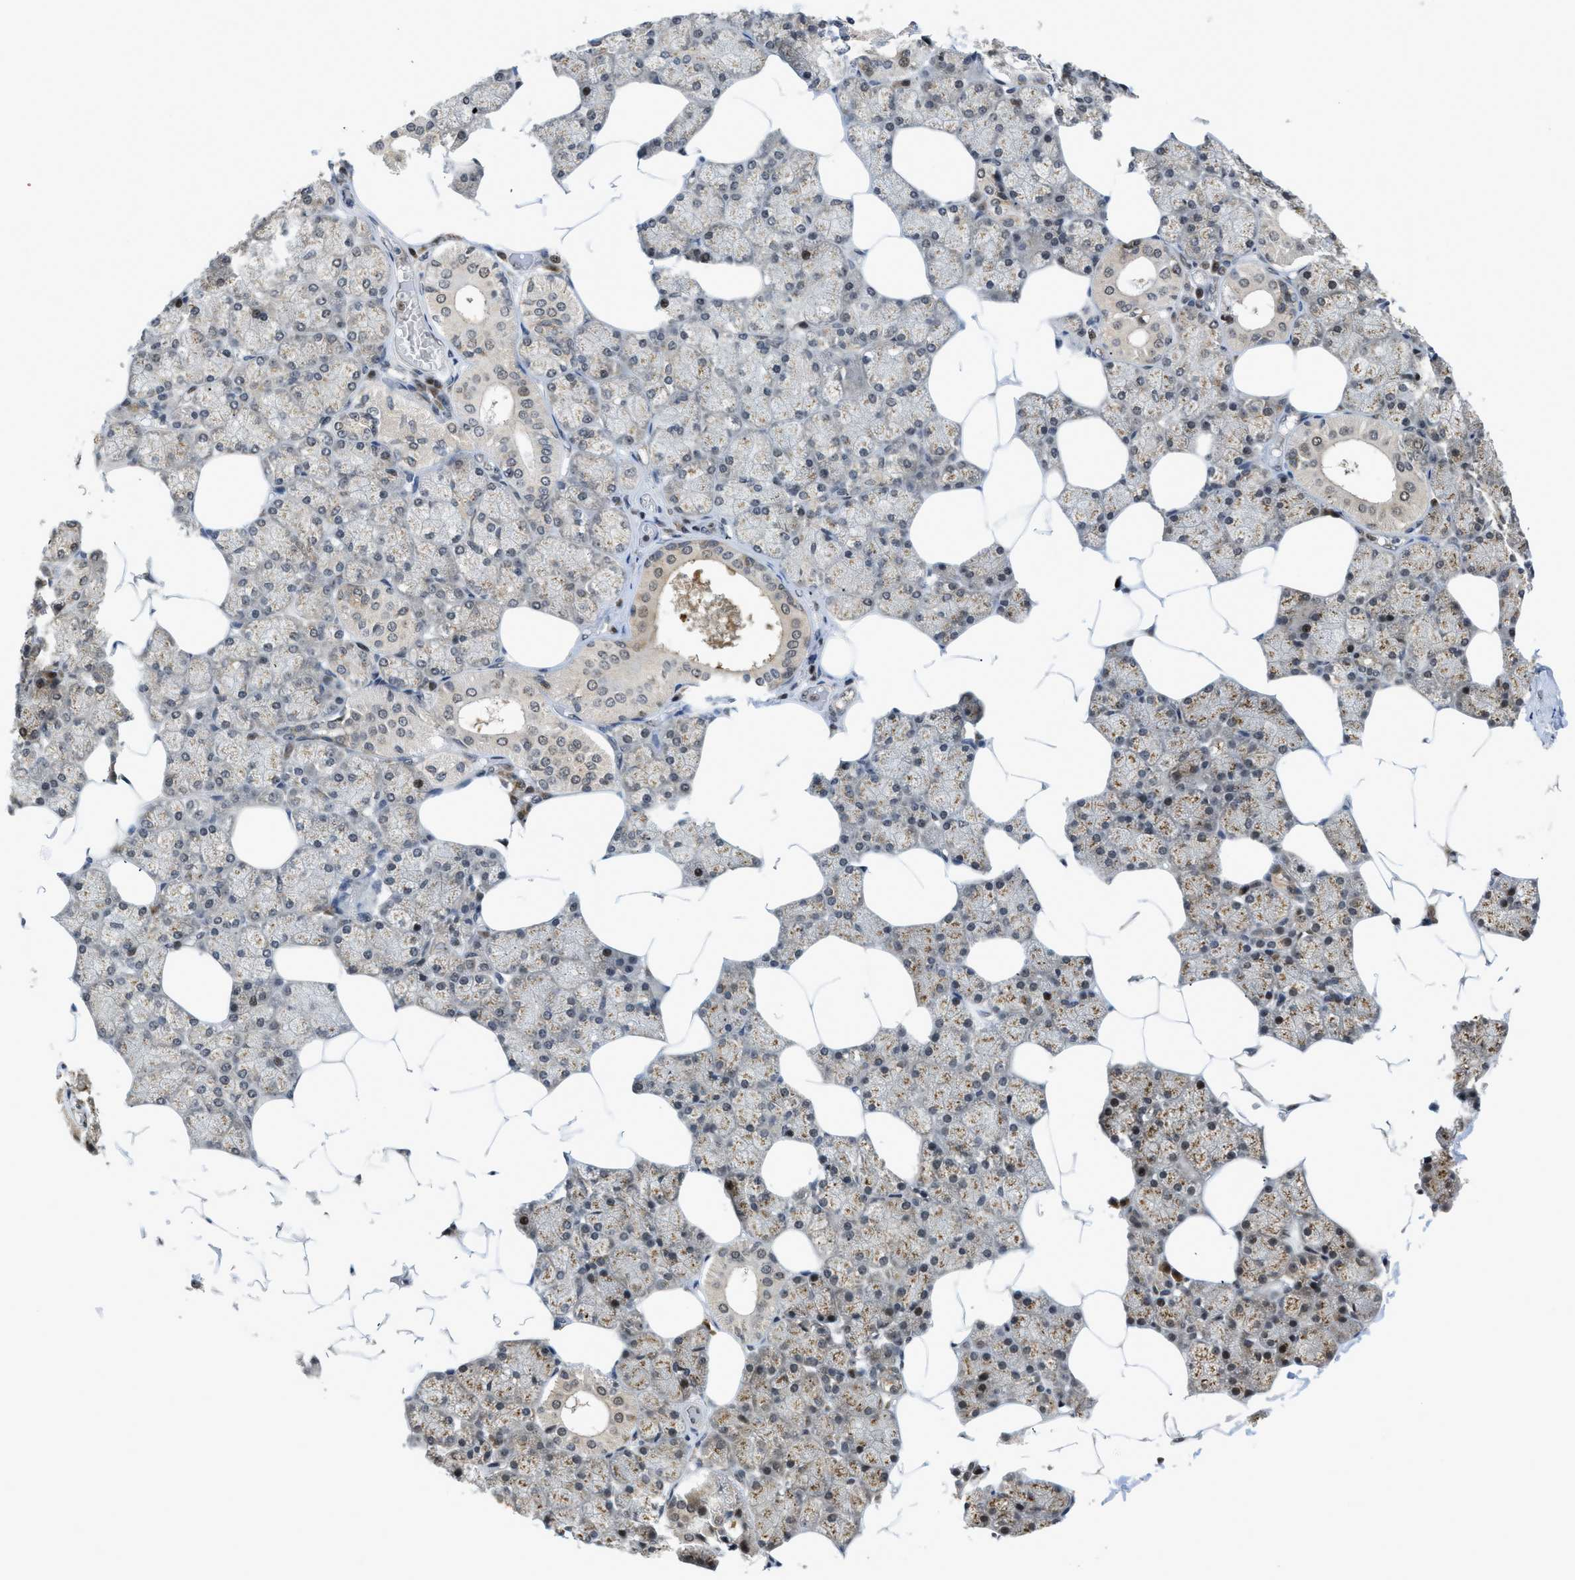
{"staining": {"intensity": "moderate", "quantity": ">75%", "location": "cytoplasmic/membranous,nuclear"}, "tissue": "salivary gland", "cell_type": "Glandular cells", "image_type": "normal", "snomed": [{"axis": "morphology", "description": "Normal tissue, NOS"}, {"axis": "topography", "description": "Salivary gland"}], "caption": "Immunohistochemistry photomicrograph of unremarkable human salivary gland stained for a protein (brown), which demonstrates medium levels of moderate cytoplasmic/membranous,nuclear positivity in about >75% of glandular cells.", "gene": "TACC1", "patient": {"sex": "male", "age": 62}}